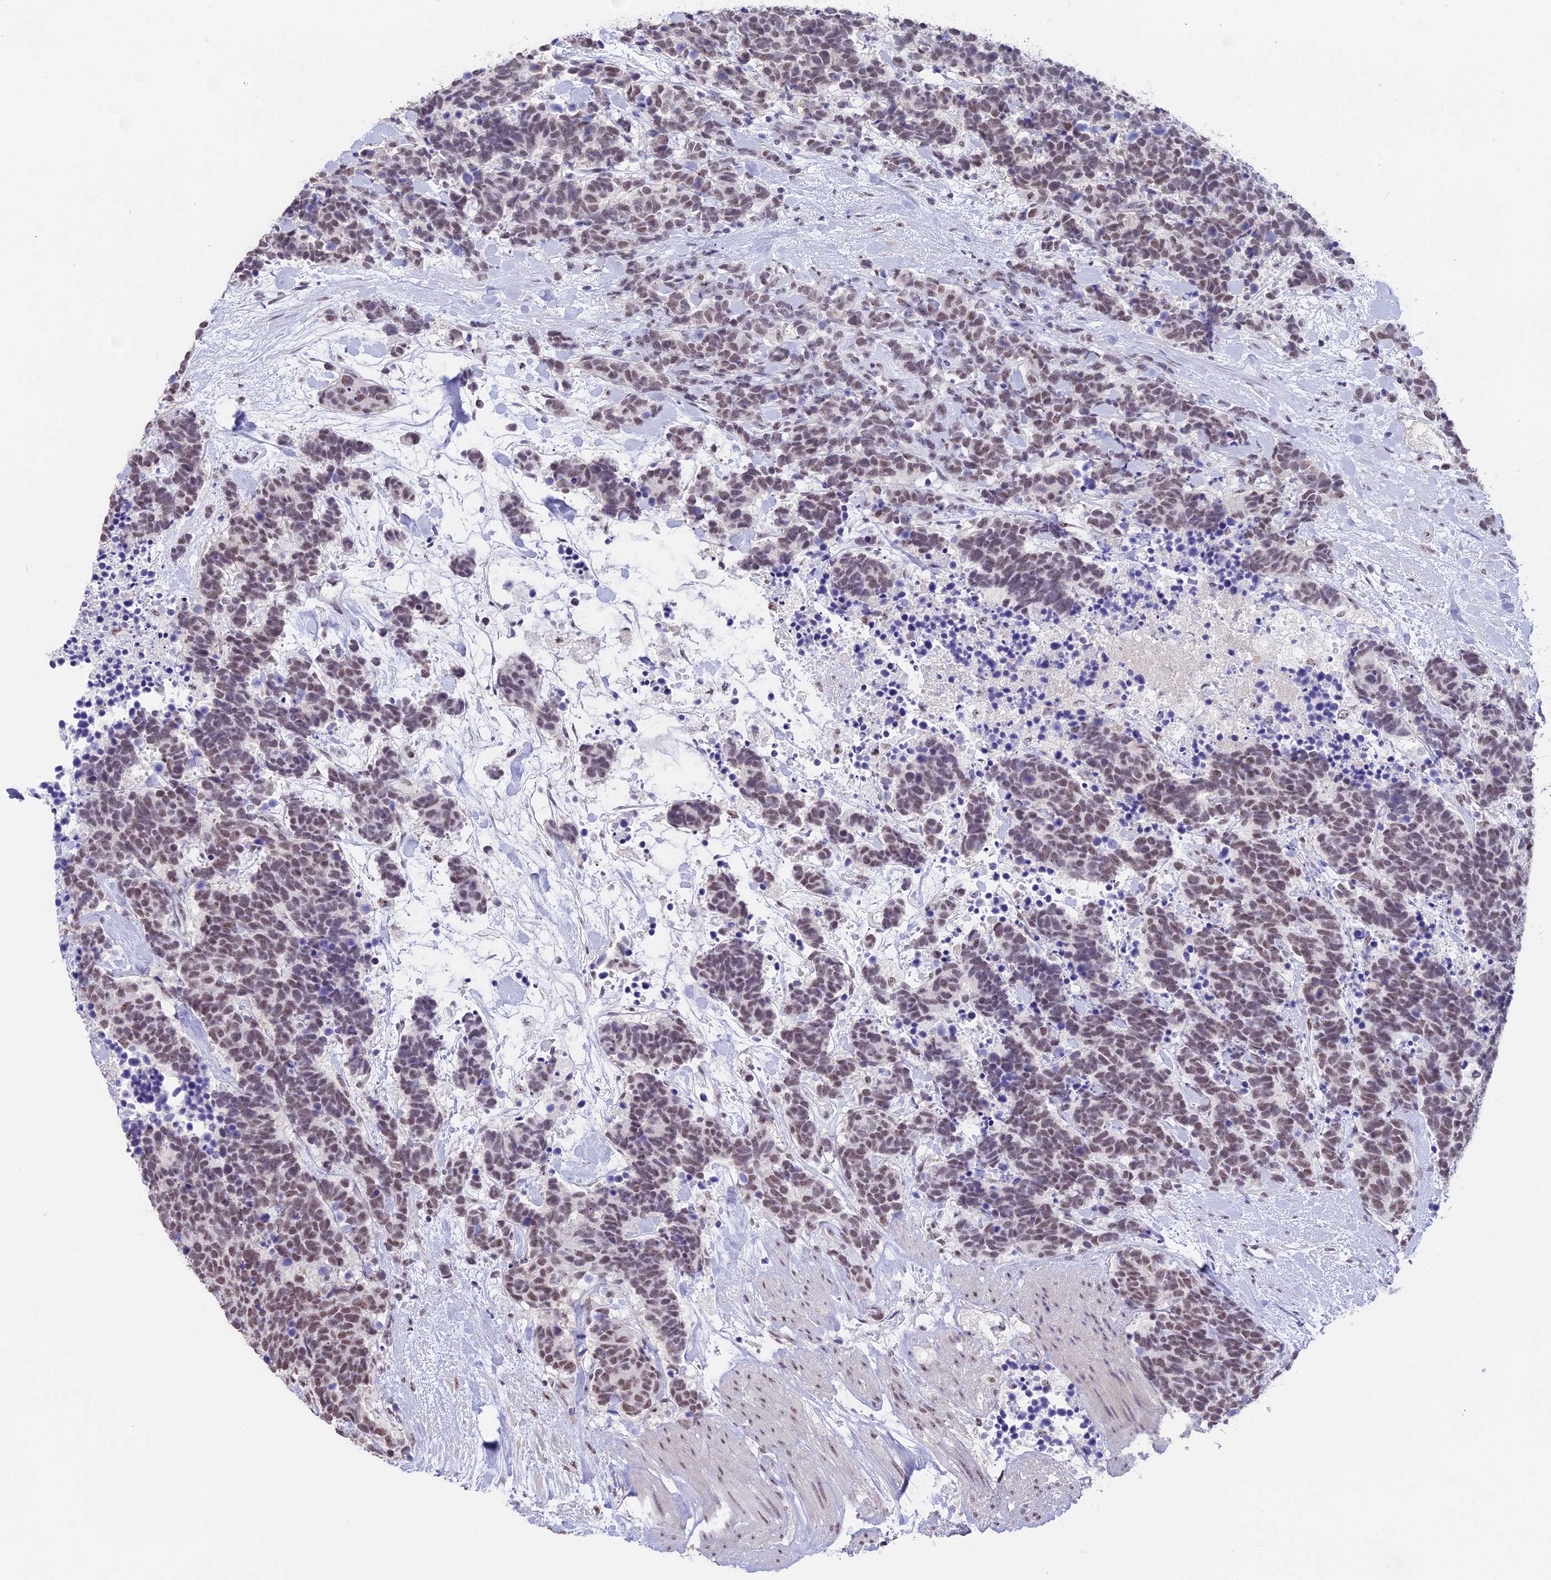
{"staining": {"intensity": "moderate", "quantity": ">75%", "location": "nuclear"}, "tissue": "carcinoid", "cell_type": "Tumor cells", "image_type": "cancer", "snomed": [{"axis": "morphology", "description": "Carcinoma, NOS"}, {"axis": "morphology", "description": "Carcinoid, malignant, NOS"}, {"axis": "topography", "description": "Prostate"}], "caption": "The photomicrograph demonstrates immunohistochemical staining of carcinoid. There is moderate nuclear expression is seen in approximately >75% of tumor cells.", "gene": "SETD2", "patient": {"sex": "male", "age": 57}}